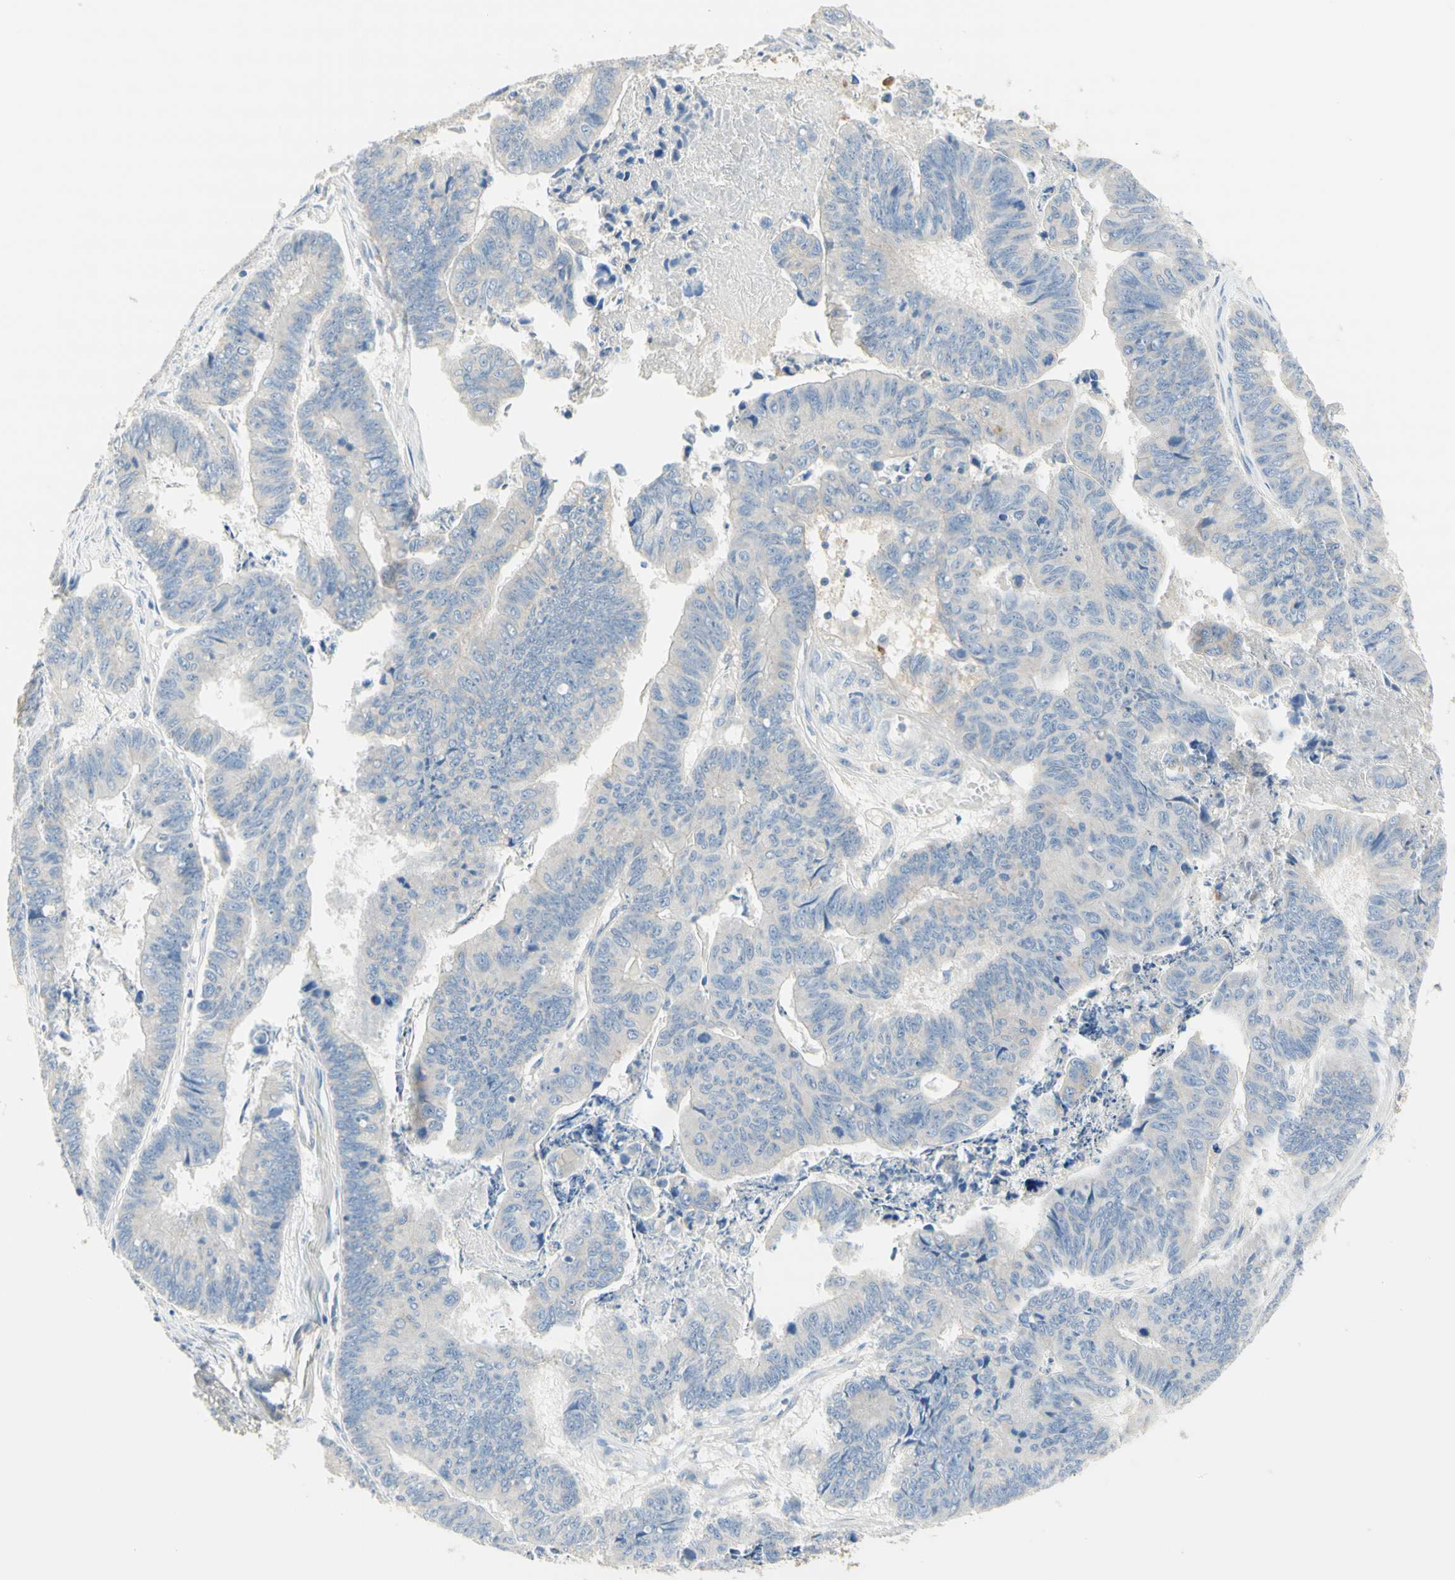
{"staining": {"intensity": "negative", "quantity": "none", "location": "none"}, "tissue": "stomach cancer", "cell_type": "Tumor cells", "image_type": "cancer", "snomed": [{"axis": "morphology", "description": "Adenocarcinoma, NOS"}, {"axis": "topography", "description": "Stomach, lower"}], "caption": "High power microscopy photomicrograph of an immunohistochemistry photomicrograph of adenocarcinoma (stomach), revealing no significant staining in tumor cells. Nuclei are stained in blue.", "gene": "NECTIN4", "patient": {"sex": "male", "age": 77}}